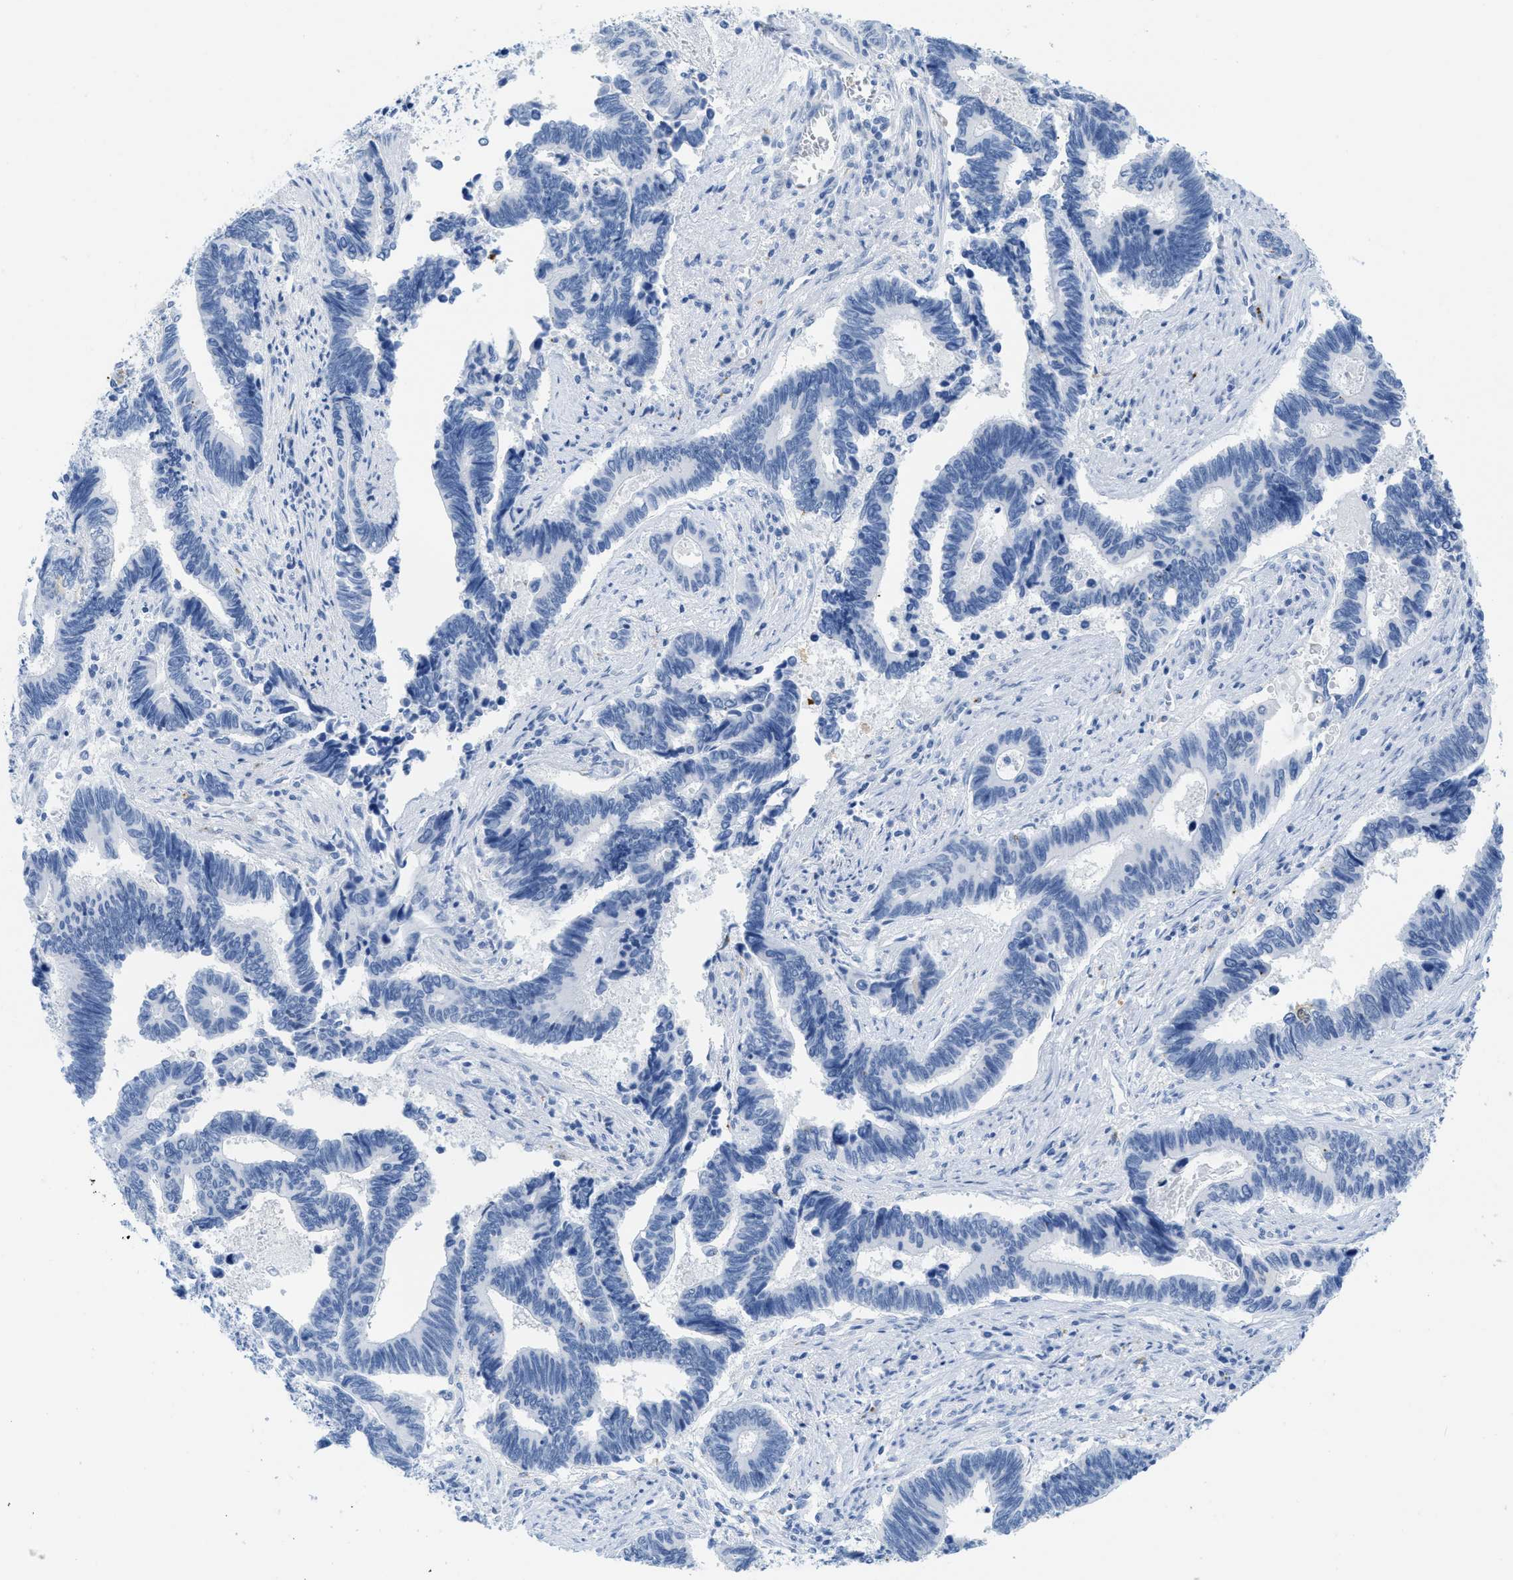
{"staining": {"intensity": "negative", "quantity": "none", "location": "none"}, "tissue": "pancreatic cancer", "cell_type": "Tumor cells", "image_type": "cancer", "snomed": [{"axis": "morphology", "description": "Adenocarcinoma, NOS"}, {"axis": "topography", "description": "Pancreas"}], "caption": "Photomicrograph shows no protein positivity in tumor cells of pancreatic cancer (adenocarcinoma) tissue.", "gene": "WDR4", "patient": {"sex": "female", "age": 70}}